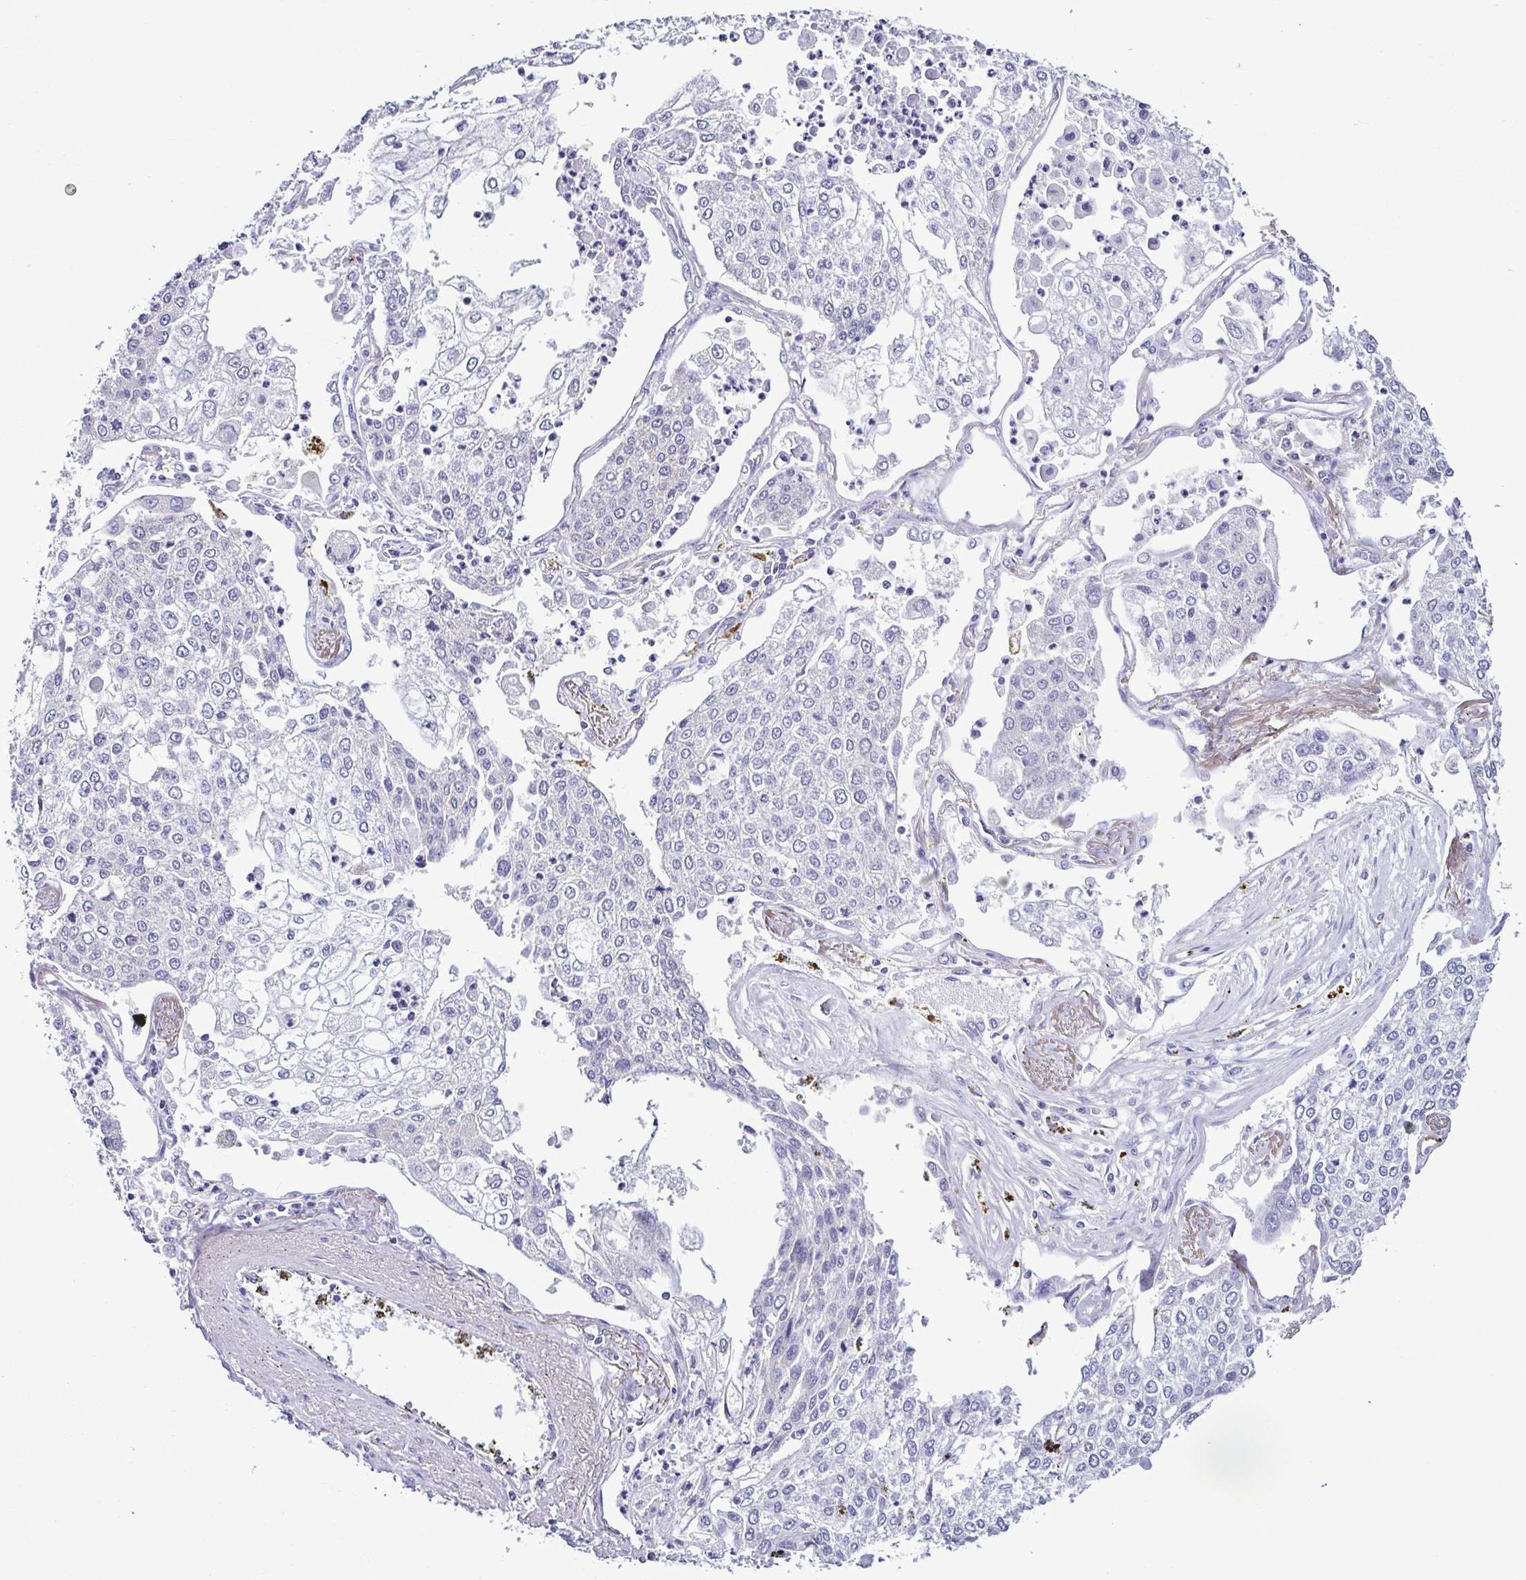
{"staining": {"intensity": "negative", "quantity": "none", "location": "none"}, "tissue": "lung cancer", "cell_type": "Tumor cells", "image_type": "cancer", "snomed": [{"axis": "morphology", "description": "Squamous cell carcinoma, NOS"}, {"axis": "topography", "description": "Lung"}], "caption": "An image of human squamous cell carcinoma (lung) is negative for staining in tumor cells.", "gene": "SRL", "patient": {"sex": "male", "age": 74}}